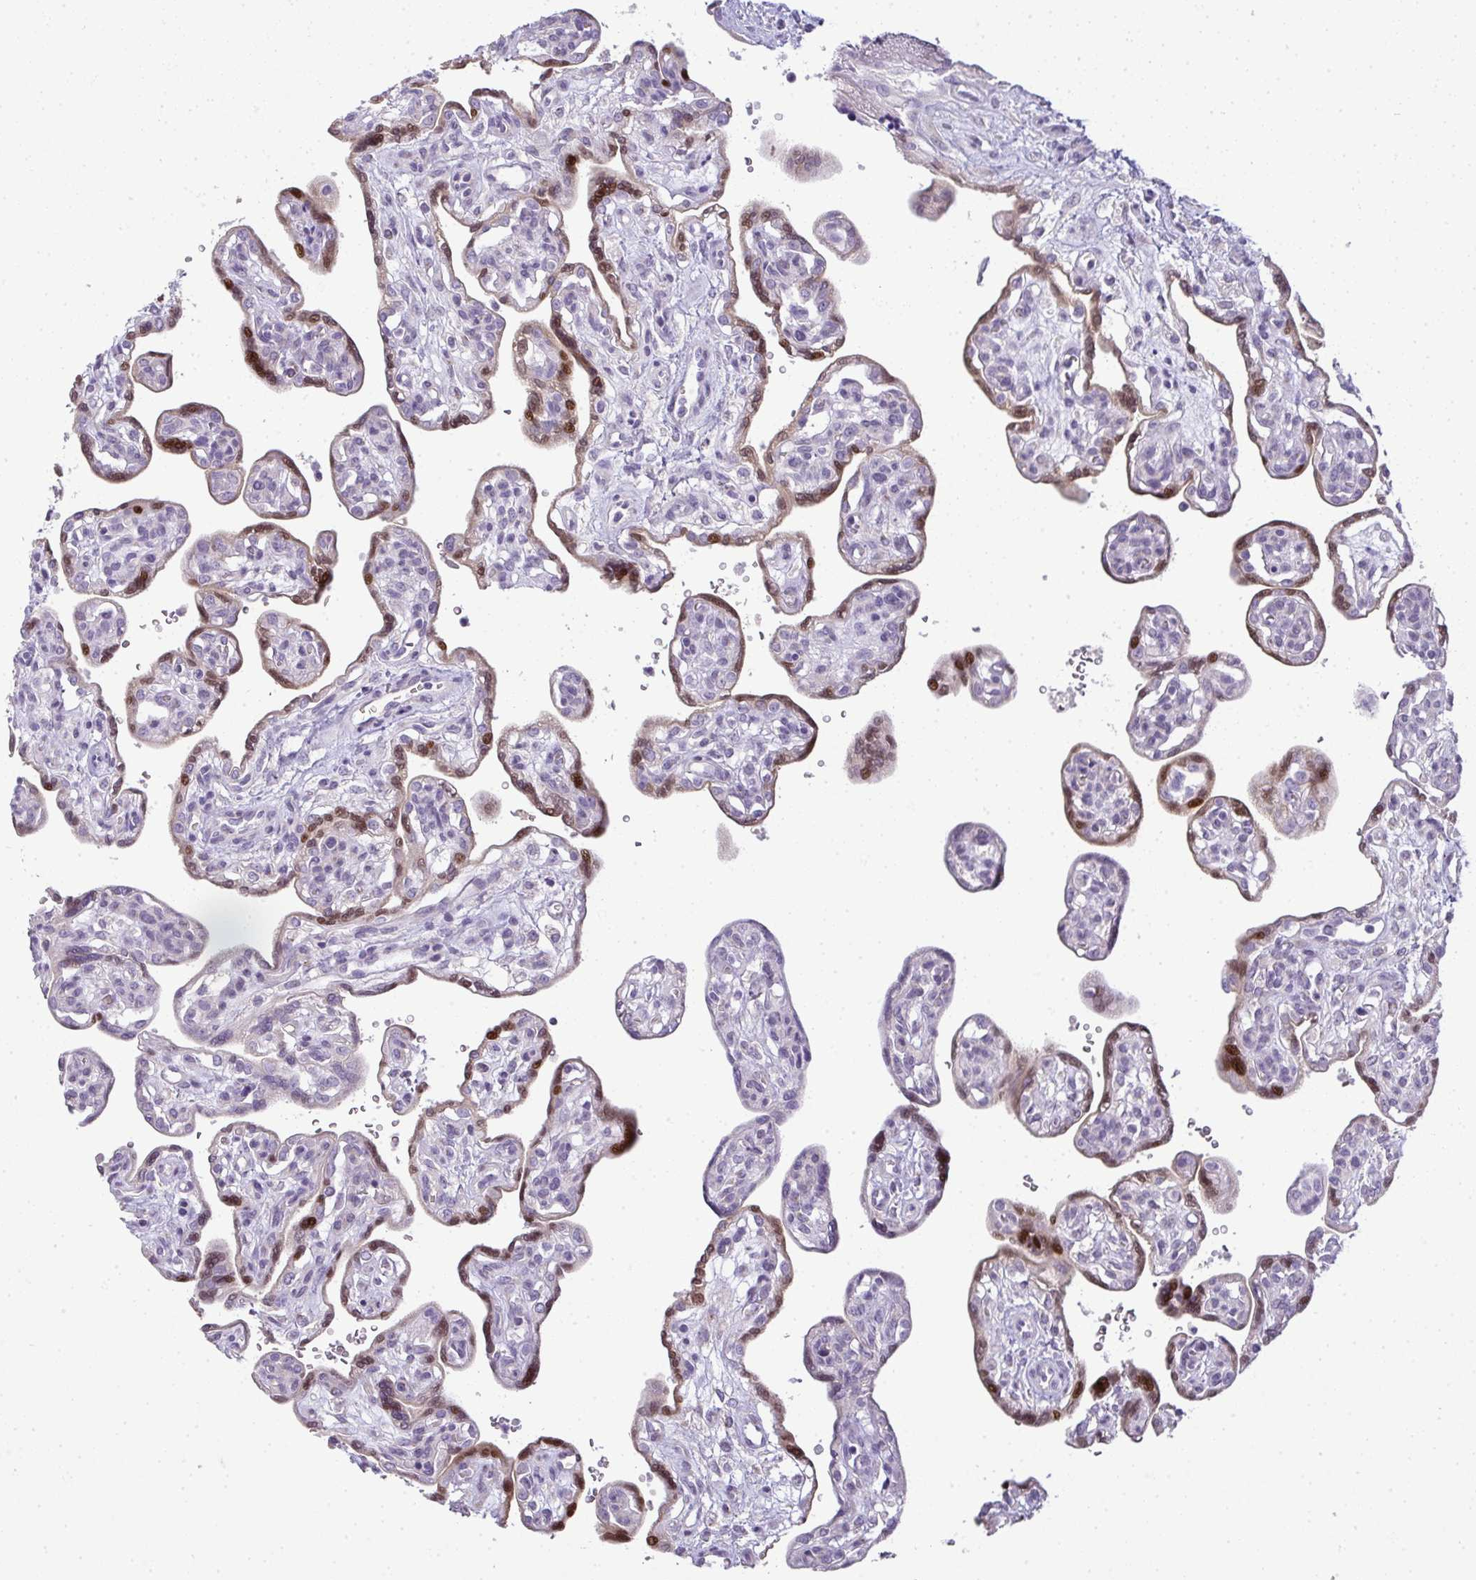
{"staining": {"intensity": "negative", "quantity": "none", "location": "none"}, "tissue": "placenta", "cell_type": "Decidual cells", "image_type": "normal", "snomed": [{"axis": "morphology", "description": "Normal tissue, NOS"}, {"axis": "topography", "description": "Placenta"}], "caption": "Immunohistochemical staining of benign human placenta reveals no significant positivity in decidual cells.", "gene": "CMPK1", "patient": {"sex": "female", "age": 39}}